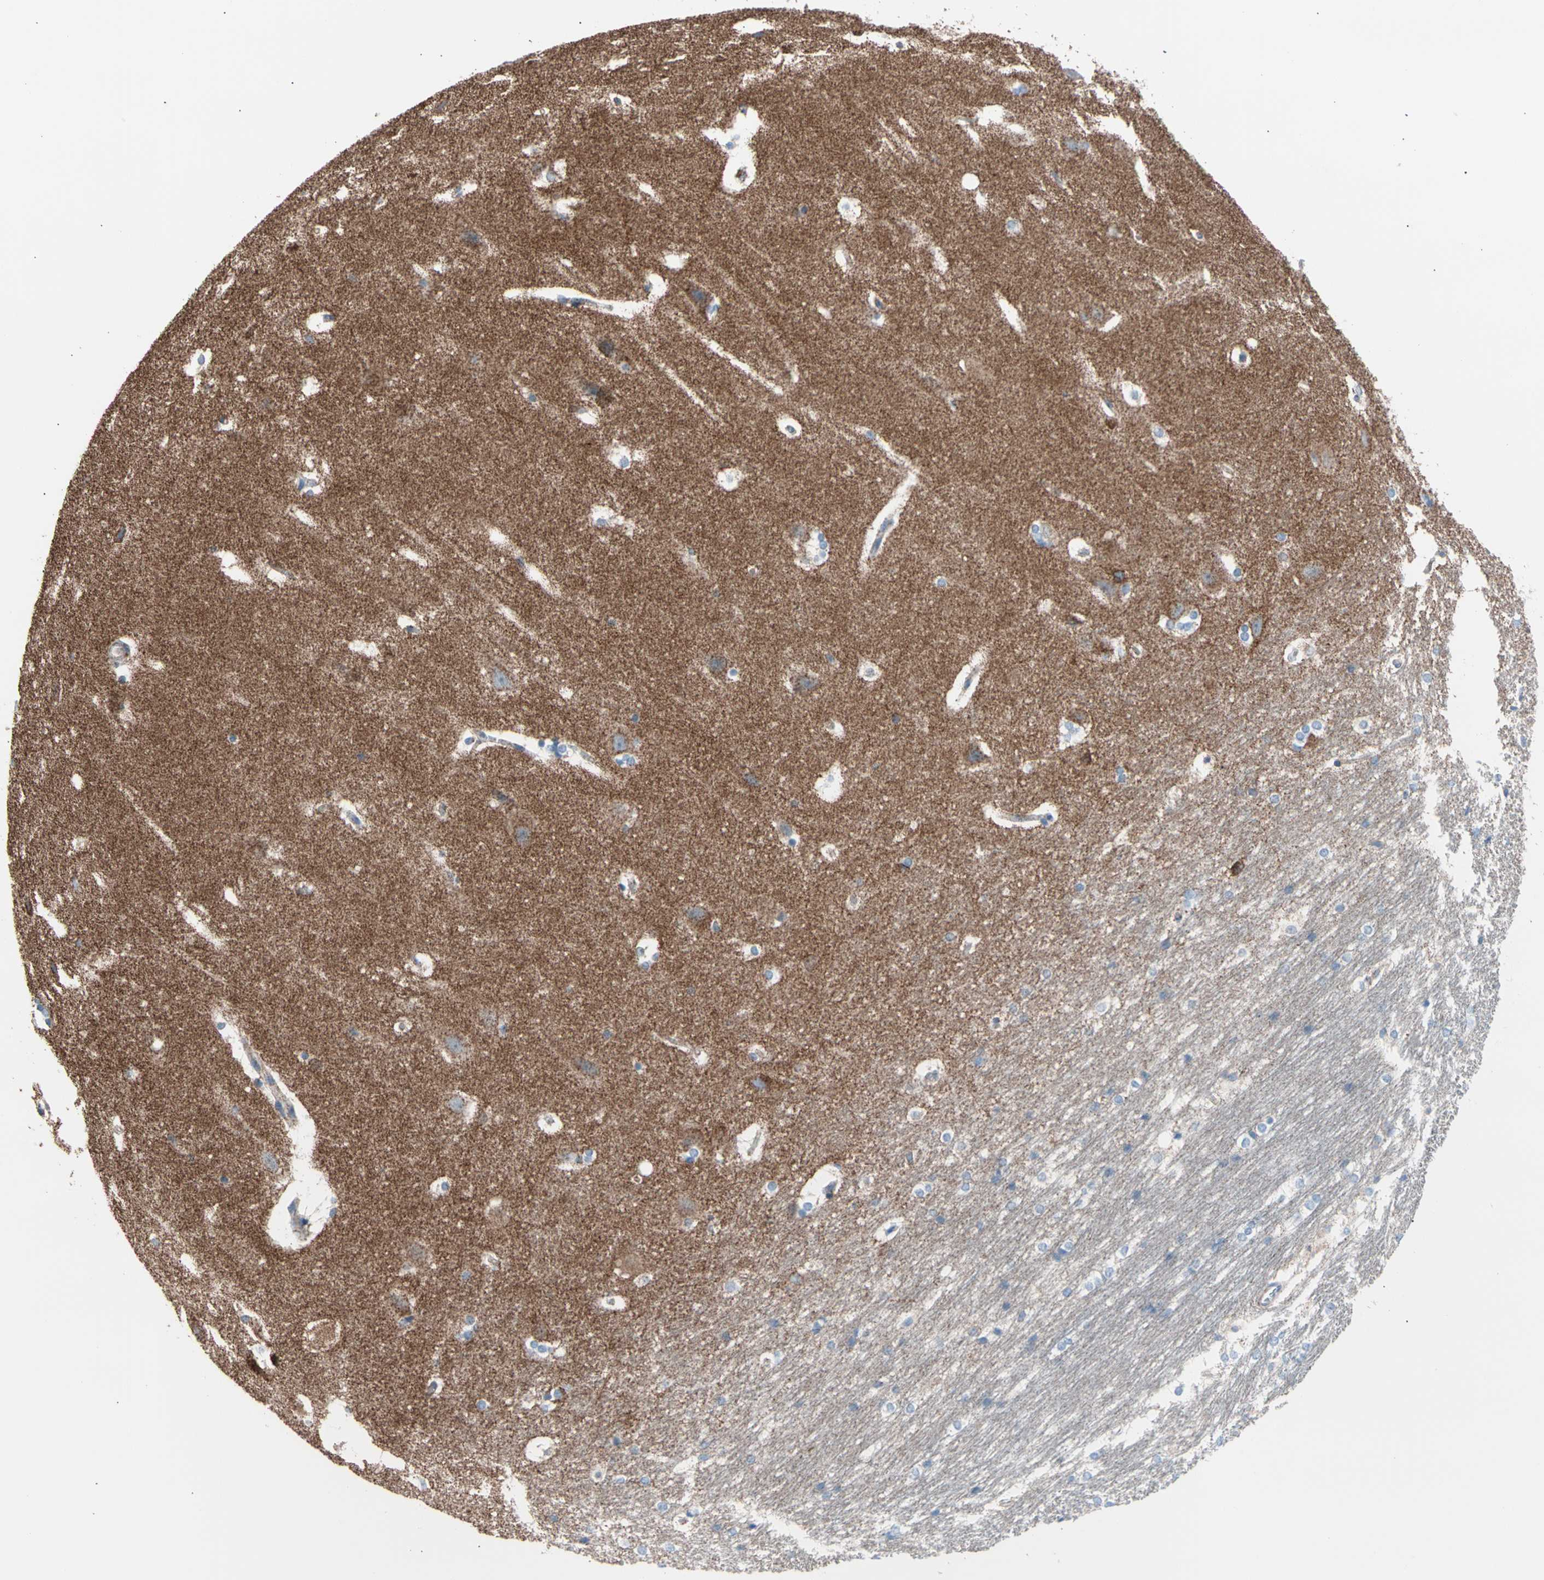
{"staining": {"intensity": "negative", "quantity": "none", "location": "none"}, "tissue": "hippocampus", "cell_type": "Glial cells", "image_type": "normal", "snomed": [{"axis": "morphology", "description": "Normal tissue, NOS"}, {"axis": "topography", "description": "Hippocampus"}], "caption": "Immunohistochemistry (IHC) of benign hippocampus displays no staining in glial cells.", "gene": "HK1", "patient": {"sex": "female", "age": 19}}